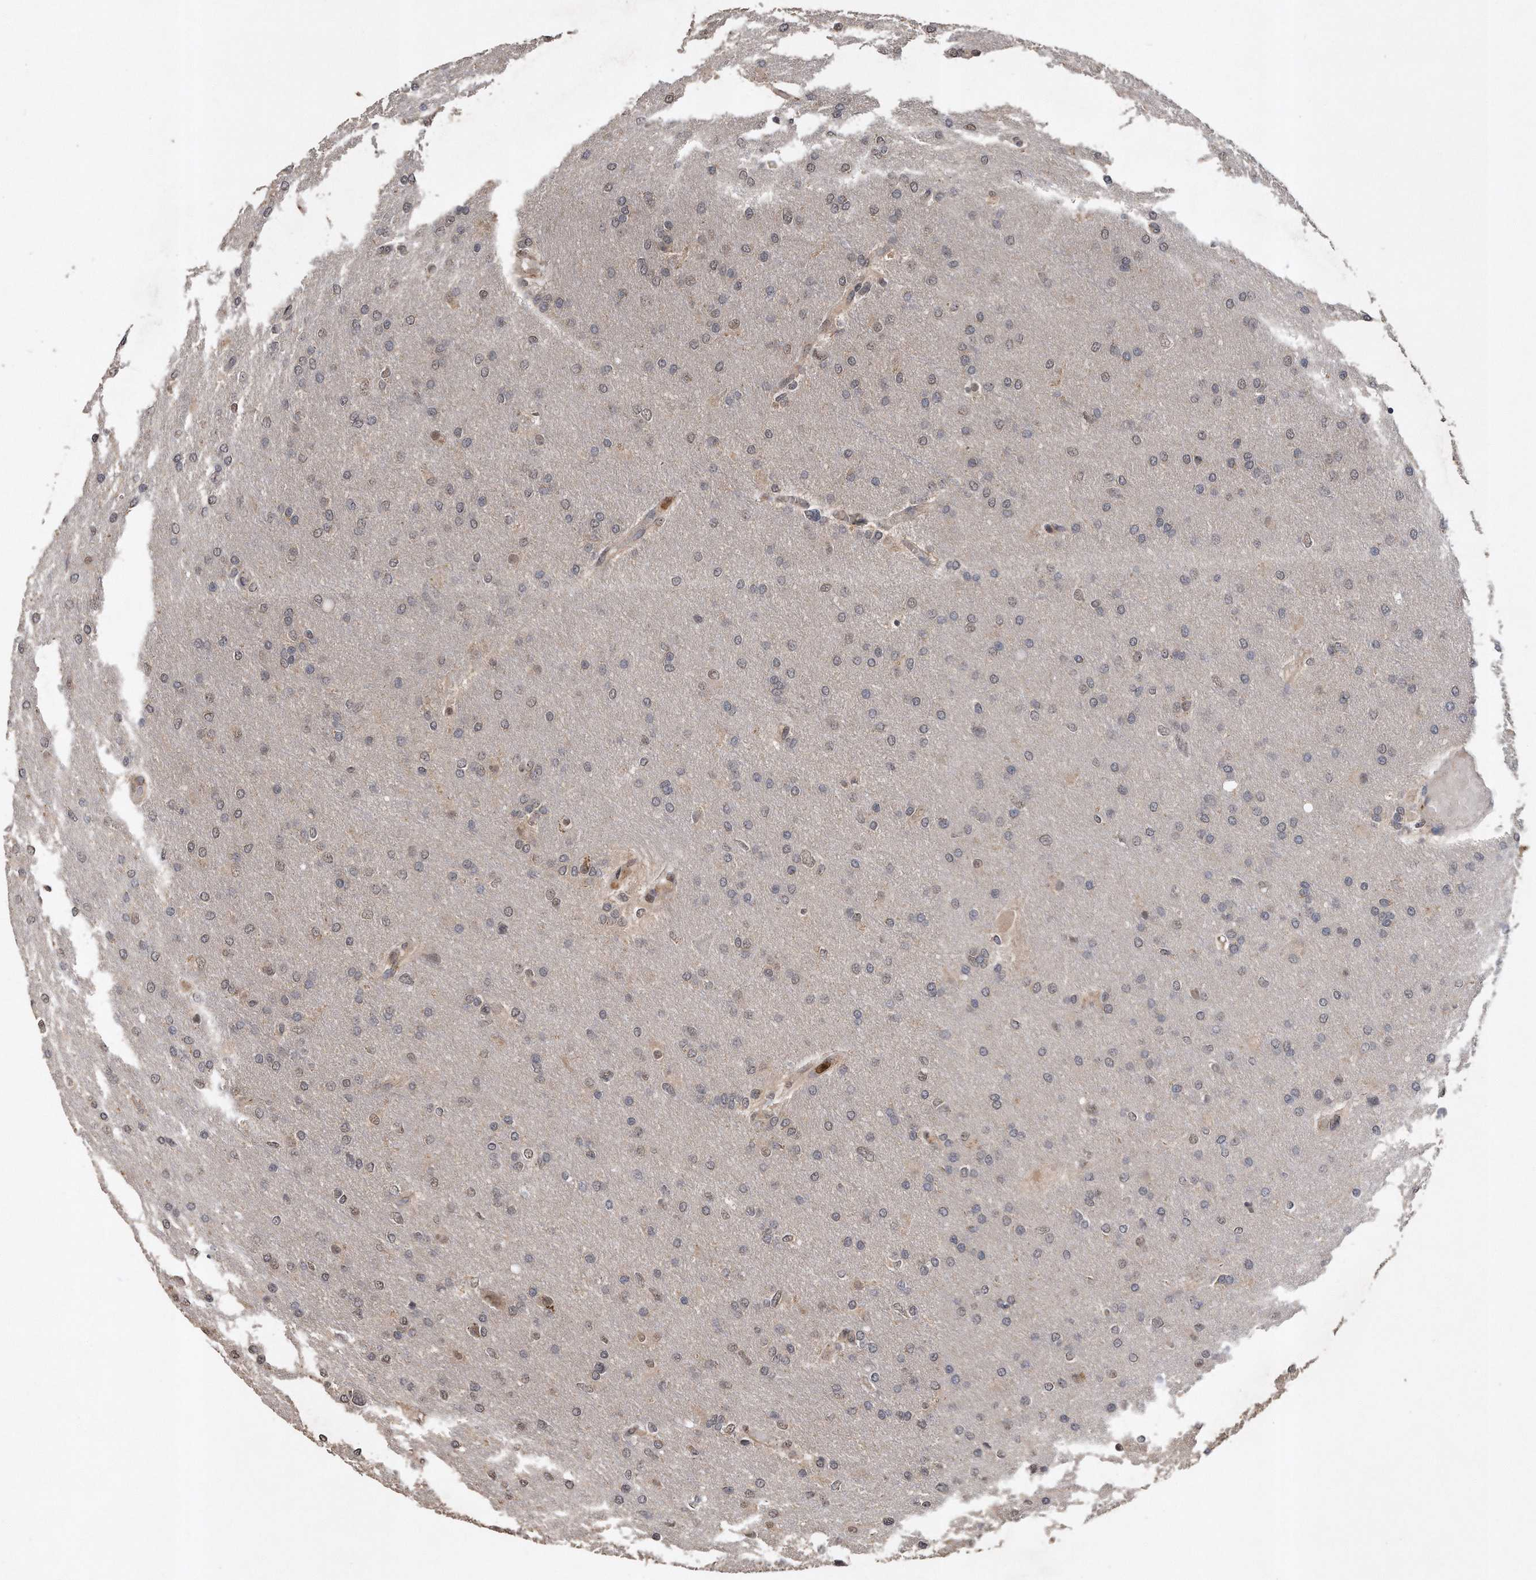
{"staining": {"intensity": "weak", "quantity": "<25%", "location": "nuclear"}, "tissue": "glioma", "cell_type": "Tumor cells", "image_type": "cancer", "snomed": [{"axis": "morphology", "description": "Glioma, malignant, High grade"}, {"axis": "topography", "description": "Cerebral cortex"}], "caption": "High power microscopy histopathology image of an immunohistochemistry histopathology image of malignant glioma (high-grade), revealing no significant positivity in tumor cells.", "gene": "PELO", "patient": {"sex": "female", "age": 36}}